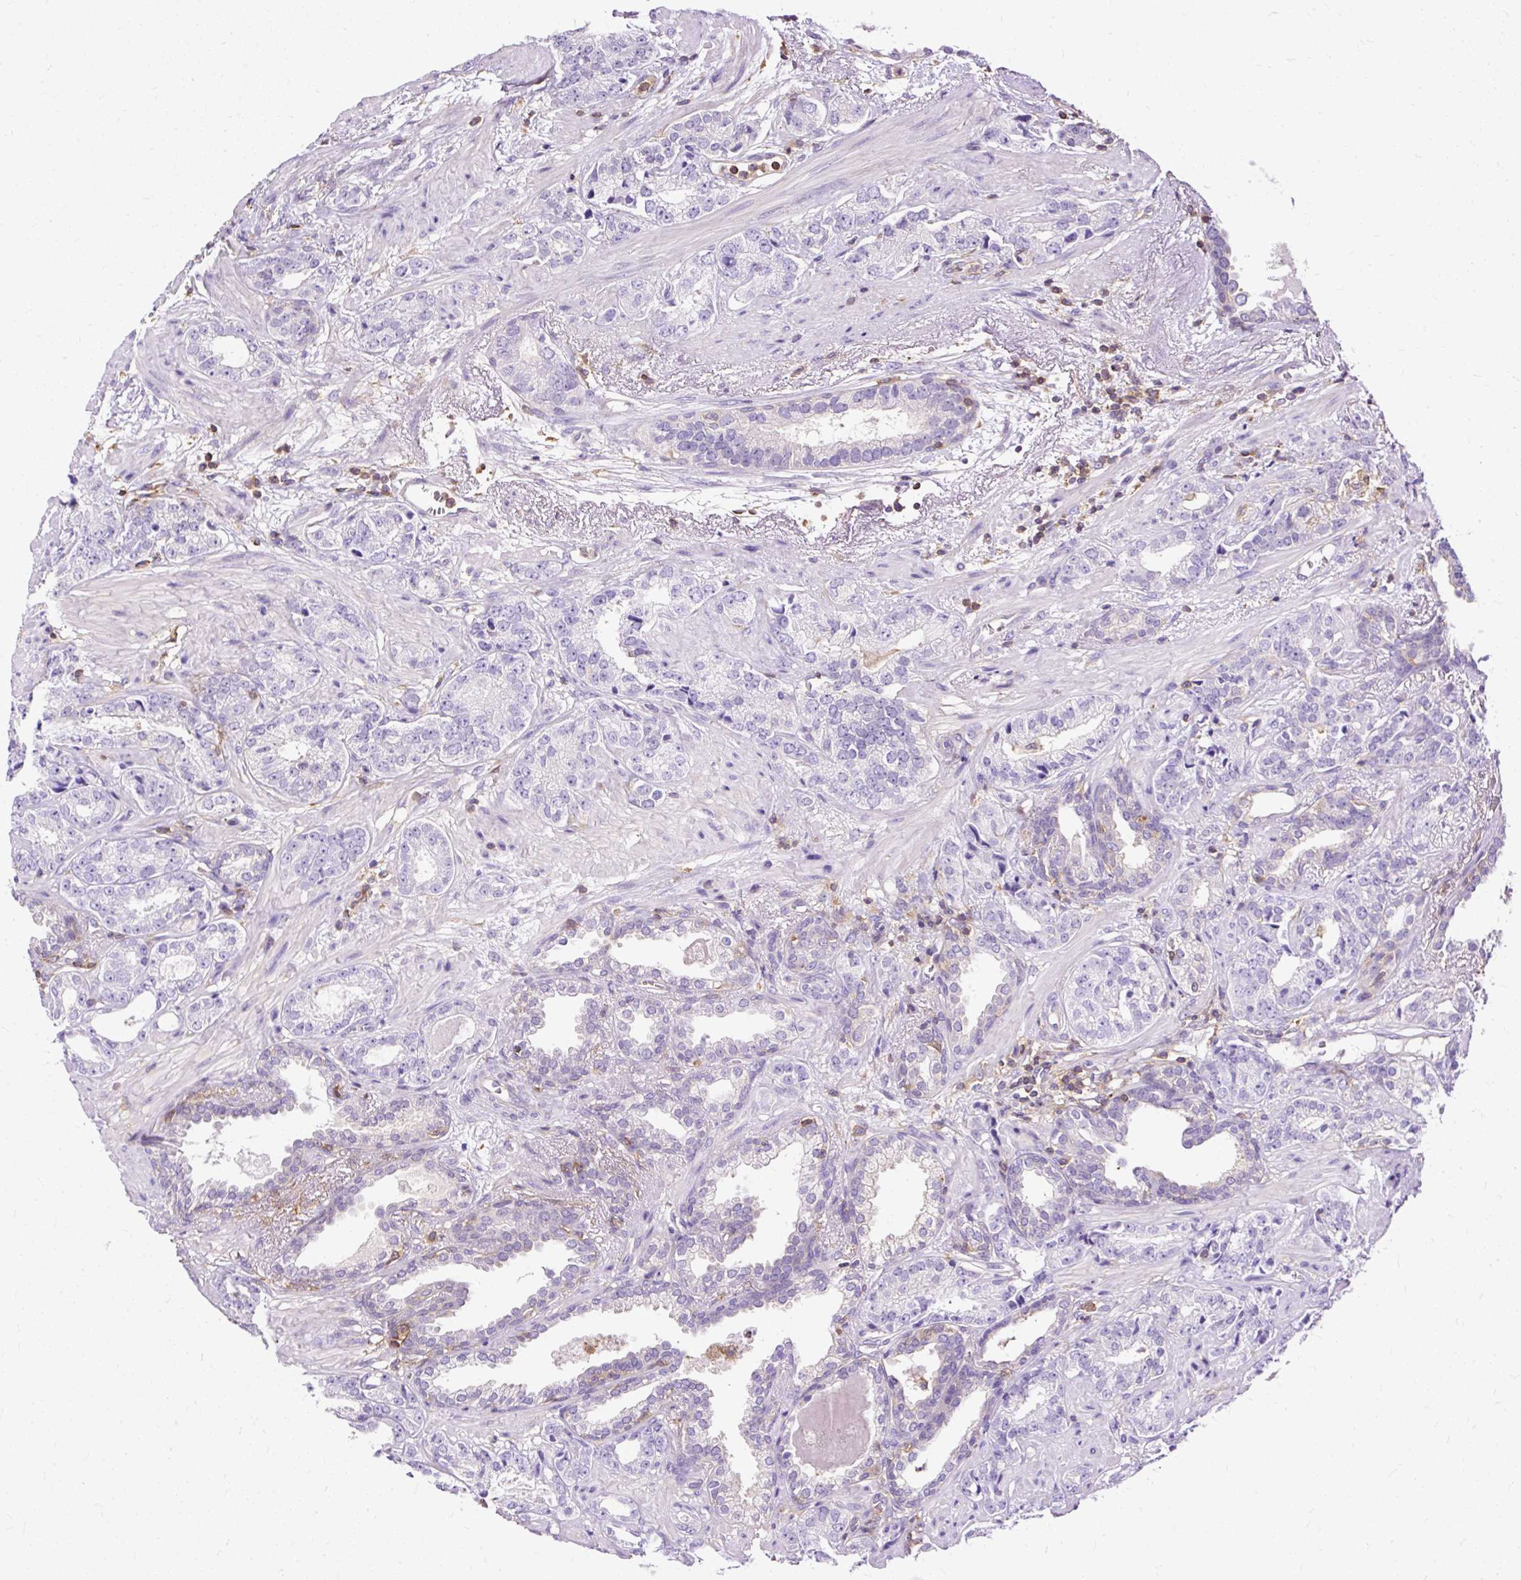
{"staining": {"intensity": "negative", "quantity": "none", "location": "none"}, "tissue": "prostate cancer", "cell_type": "Tumor cells", "image_type": "cancer", "snomed": [{"axis": "morphology", "description": "Adenocarcinoma, High grade"}, {"axis": "topography", "description": "Prostate"}], "caption": "Tumor cells are negative for brown protein staining in prostate cancer (high-grade adenocarcinoma).", "gene": "TWF2", "patient": {"sex": "male", "age": 71}}